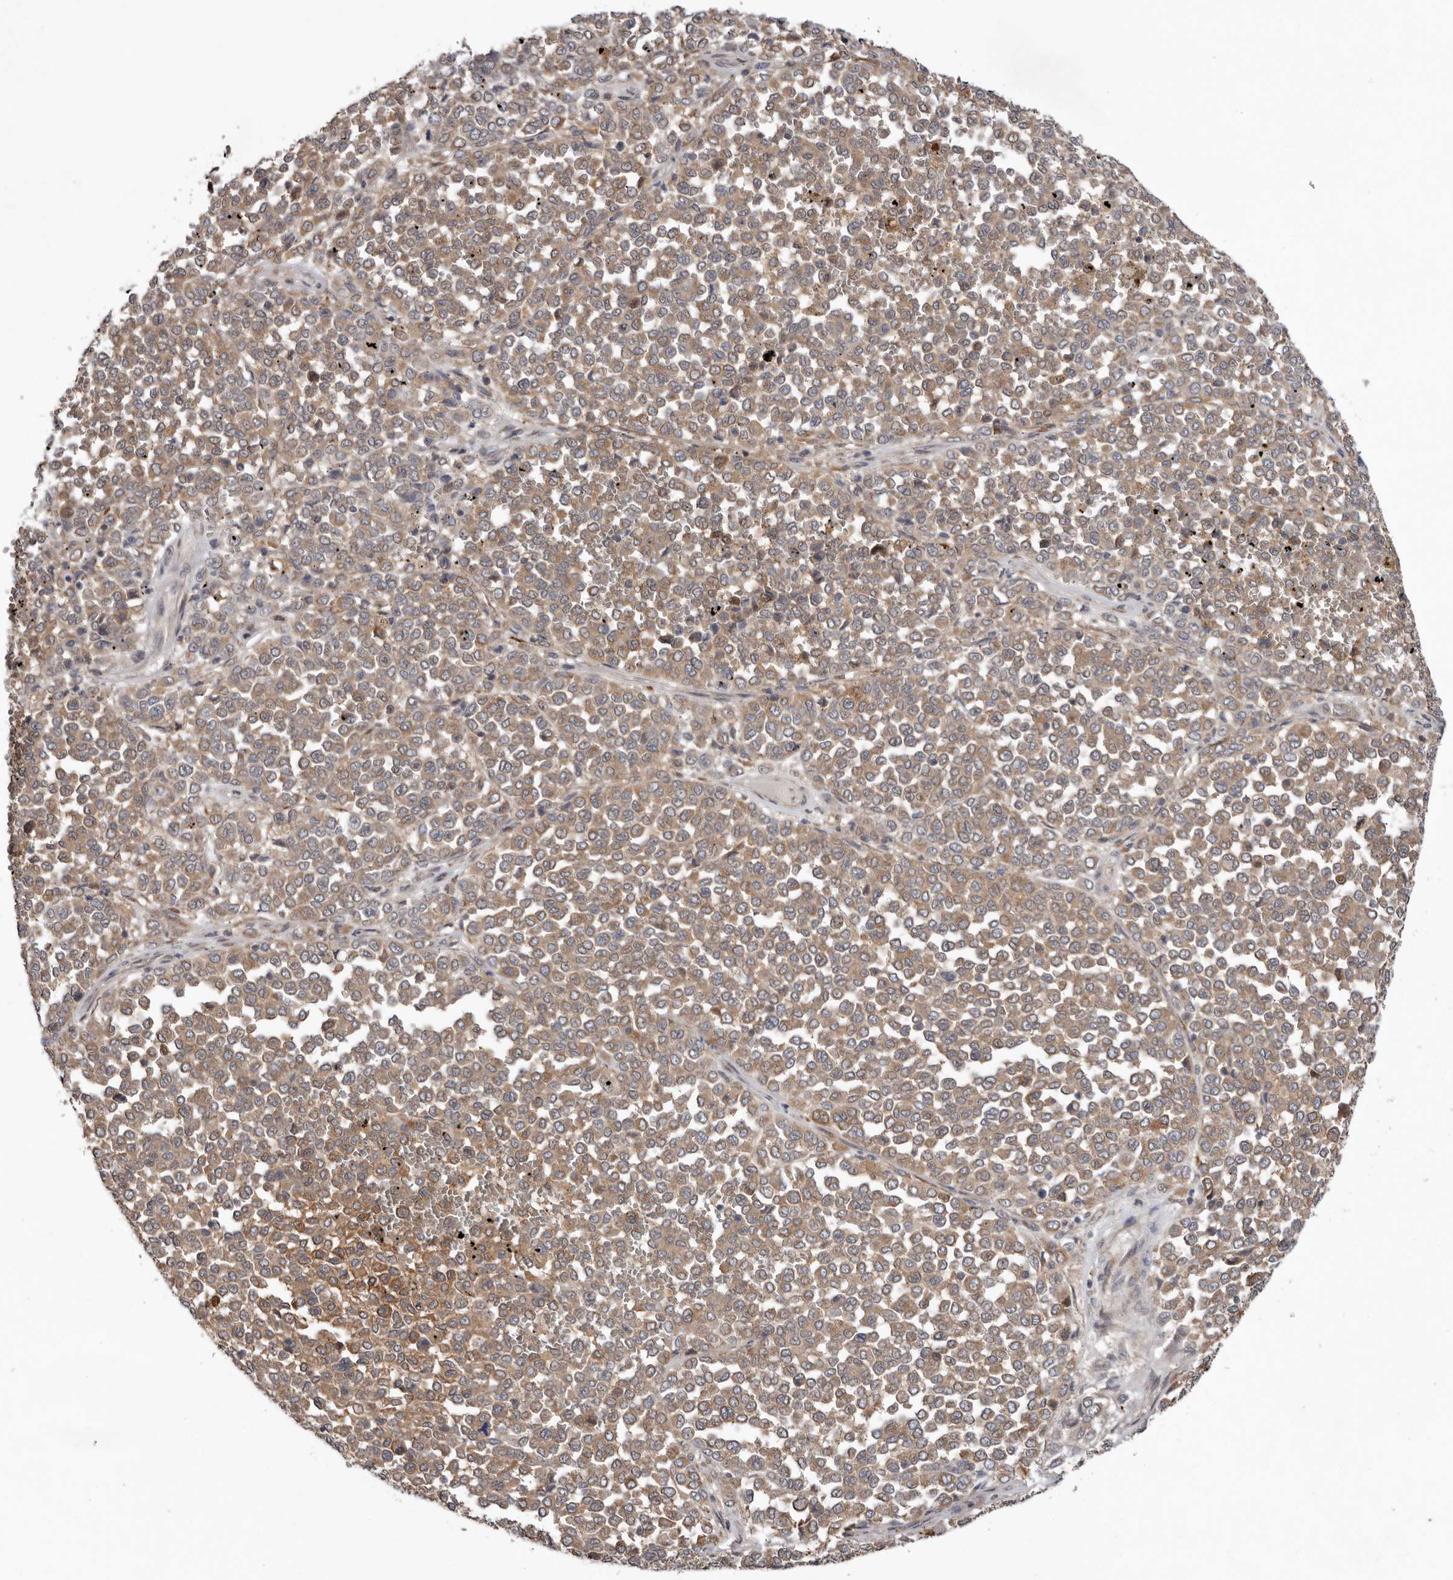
{"staining": {"intensity": "moderate", "quantity": ">75%", "location": "cytoplasmic/membranous"}, "tissue": "melanoma", "cell_type": "Tumor cells", "image_type": "cancer", "snomed": [{"axis": "morphology", "description": "Malignant melanoma, Metastatic site"}, {"axis": "topography", "description": "Pancreas"}], "caption": "Melanoma stained with DAB (3,3'-diaminobenzidine) immunohistochemistry (IHC) reveals medium levels of moderate cytoplasmic/membranous positivity in about >75% of tumor cells.", "gene": "CHML", "patient": {"sex": "female", "age": 30}}